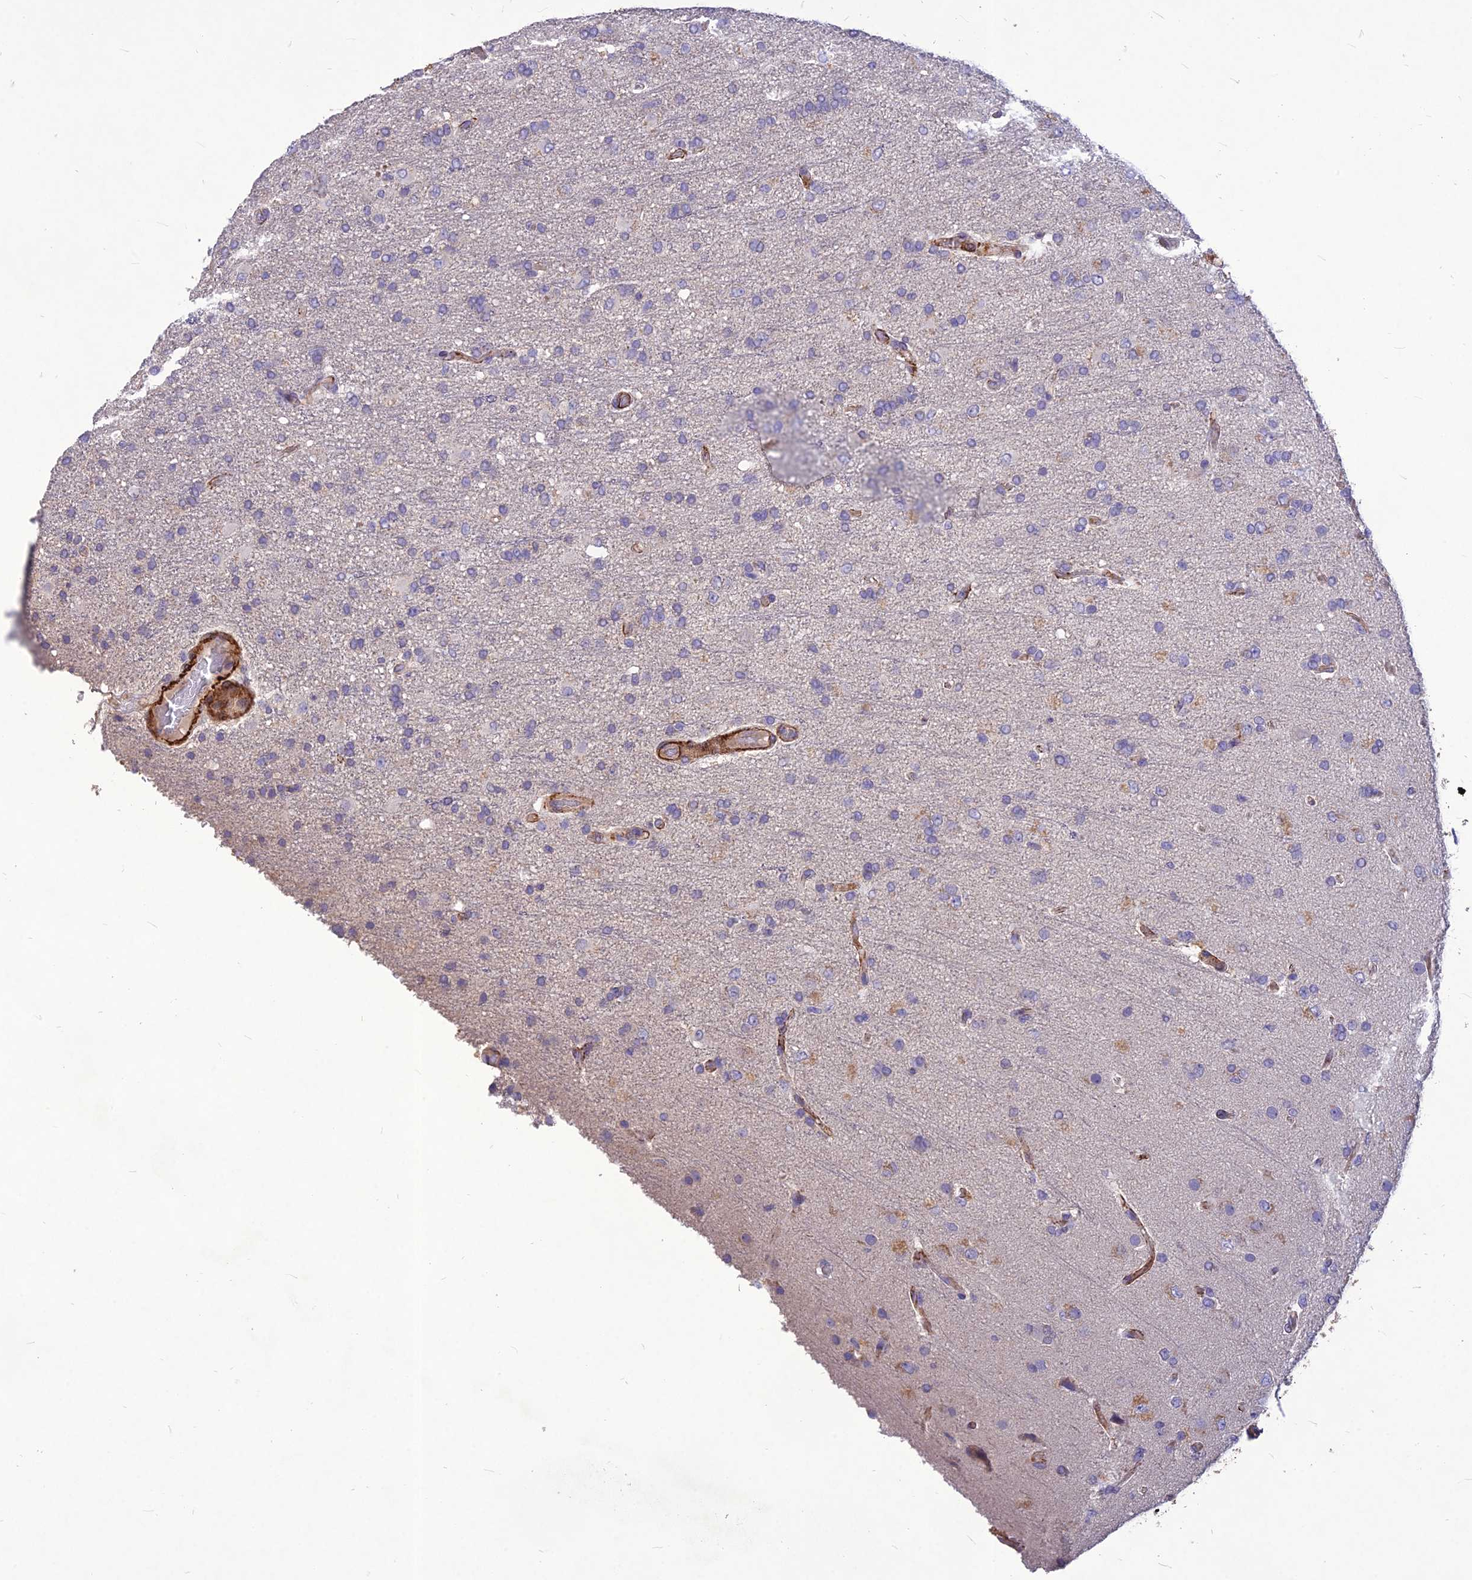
{"staining": {"intensity": "negative", "quantity": "none", "location": "none"}, "tissue": "glioma", "cell_type": "Tumor cells", "image_type": "cancer", "snomed": [{"axis": "morphology", "description": "Glioma, malignant, High grade"}, {"axis": "topography", "description": "Brain"}], "caption": "The image reveals no staining of tumor cells in glioma.", "gene": "CLUH", "patient": {"sex": "female", "age": 74}}